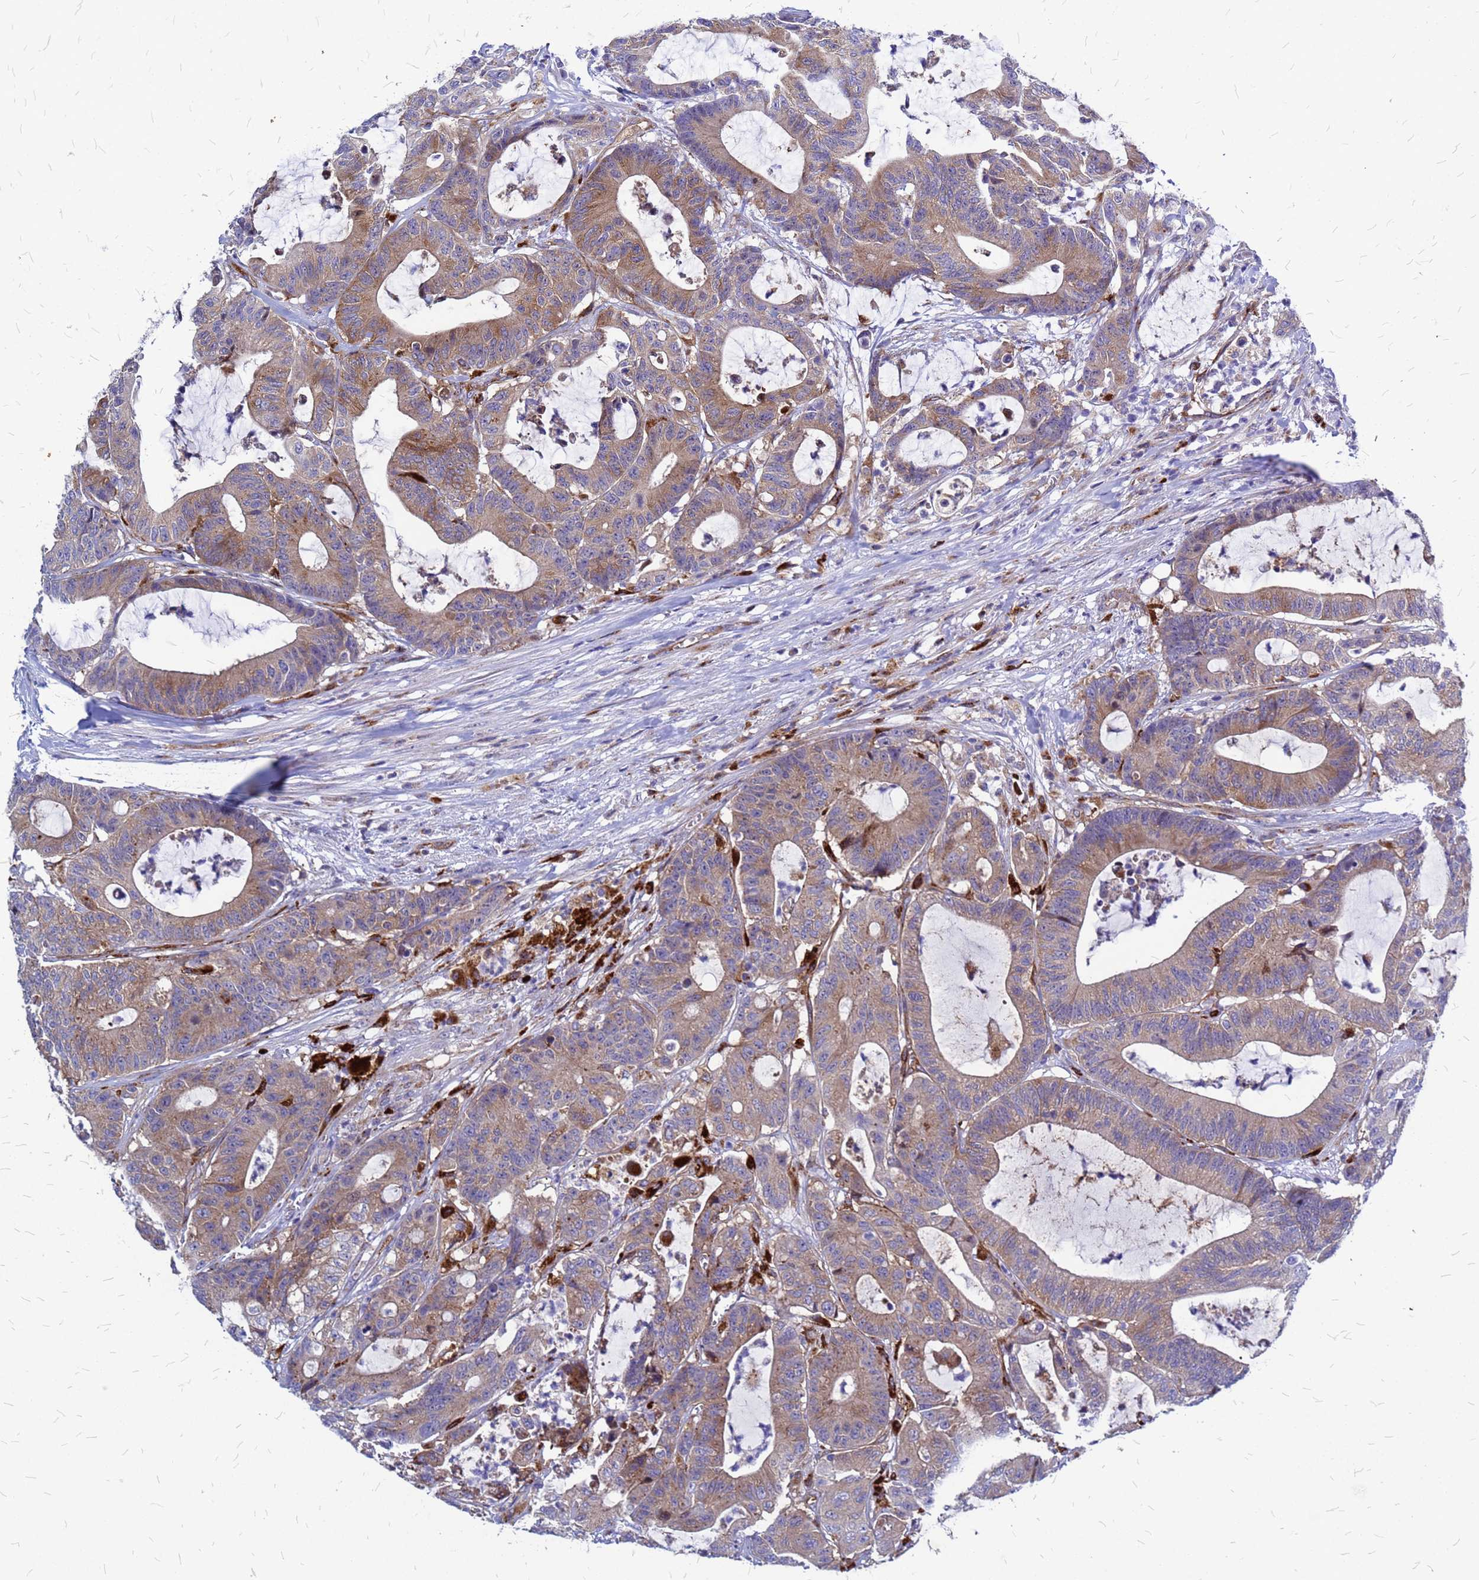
{"staining": {"intensity": "moderate", "quantity": ">75%", "location": "cytoplasmic/membranous"}, "tissue": "colorectal cancer", "cell_type": "Tumor cells", "image_type": "cancer", "snomed": [{"axis": "morphology", "description": "Adenocarcinoma, NOS"}, {"axis": "topography", "description": "Colon"}], "caption": "Colorectal cancer (adenocarcinoma) tissue exhibits moderate cytoplasmic/membranous staining in approximately >75% of tumor cells, visualized by immunohistochemistry.", "gene": "NOSTRIN", "patient": {"sex": "female", "age": 84}}